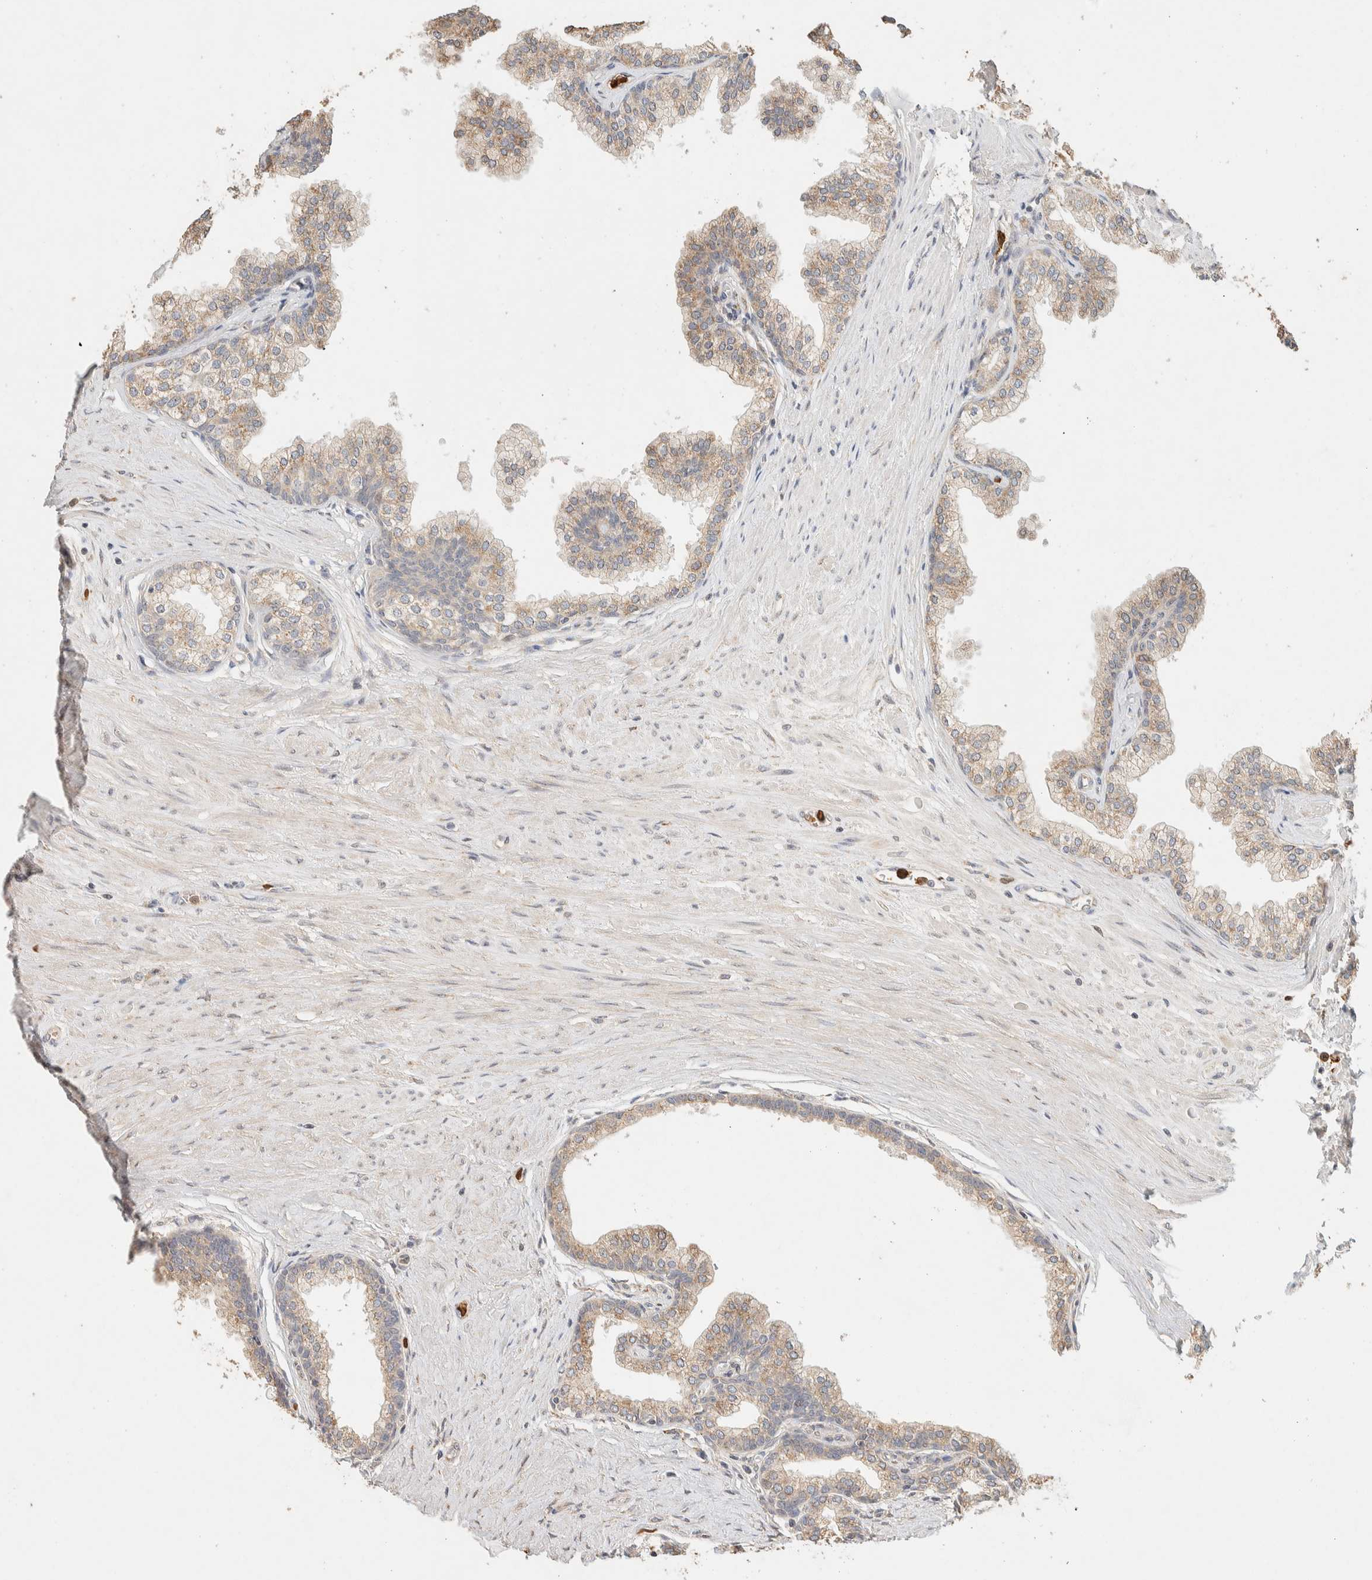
{"staining": {"intensity": "moderate", "quantity": ">75%", "location": "cytoplasmic/membranous"}, "tissue": "prostate", "cell_type": "Glandular cells", "image_type": "normal", "snomed": [{"axis": "morphology", "description": "Normal tissue, NOS"}, {"axis": "morphology", "description": "Urothelial carcinoma, Low grade"}, {"axis": "topography", "description": "Urinary bladder"}, {"axis": "topography", "description": "Prostate"}], "caption": "Normal prostate was stained to show a protein in brown. There is medium levels of moderate cytoplasmic/membranous expression in about >75% of glandular cells. (Stains: DAB (3,3'-diaminobenzidine) in brown, nuclei in blue, Microscopy: brightfield microscopy at high magnification).", "gene": "TTC3", "patient": {"sex": "male", "age": 60}}